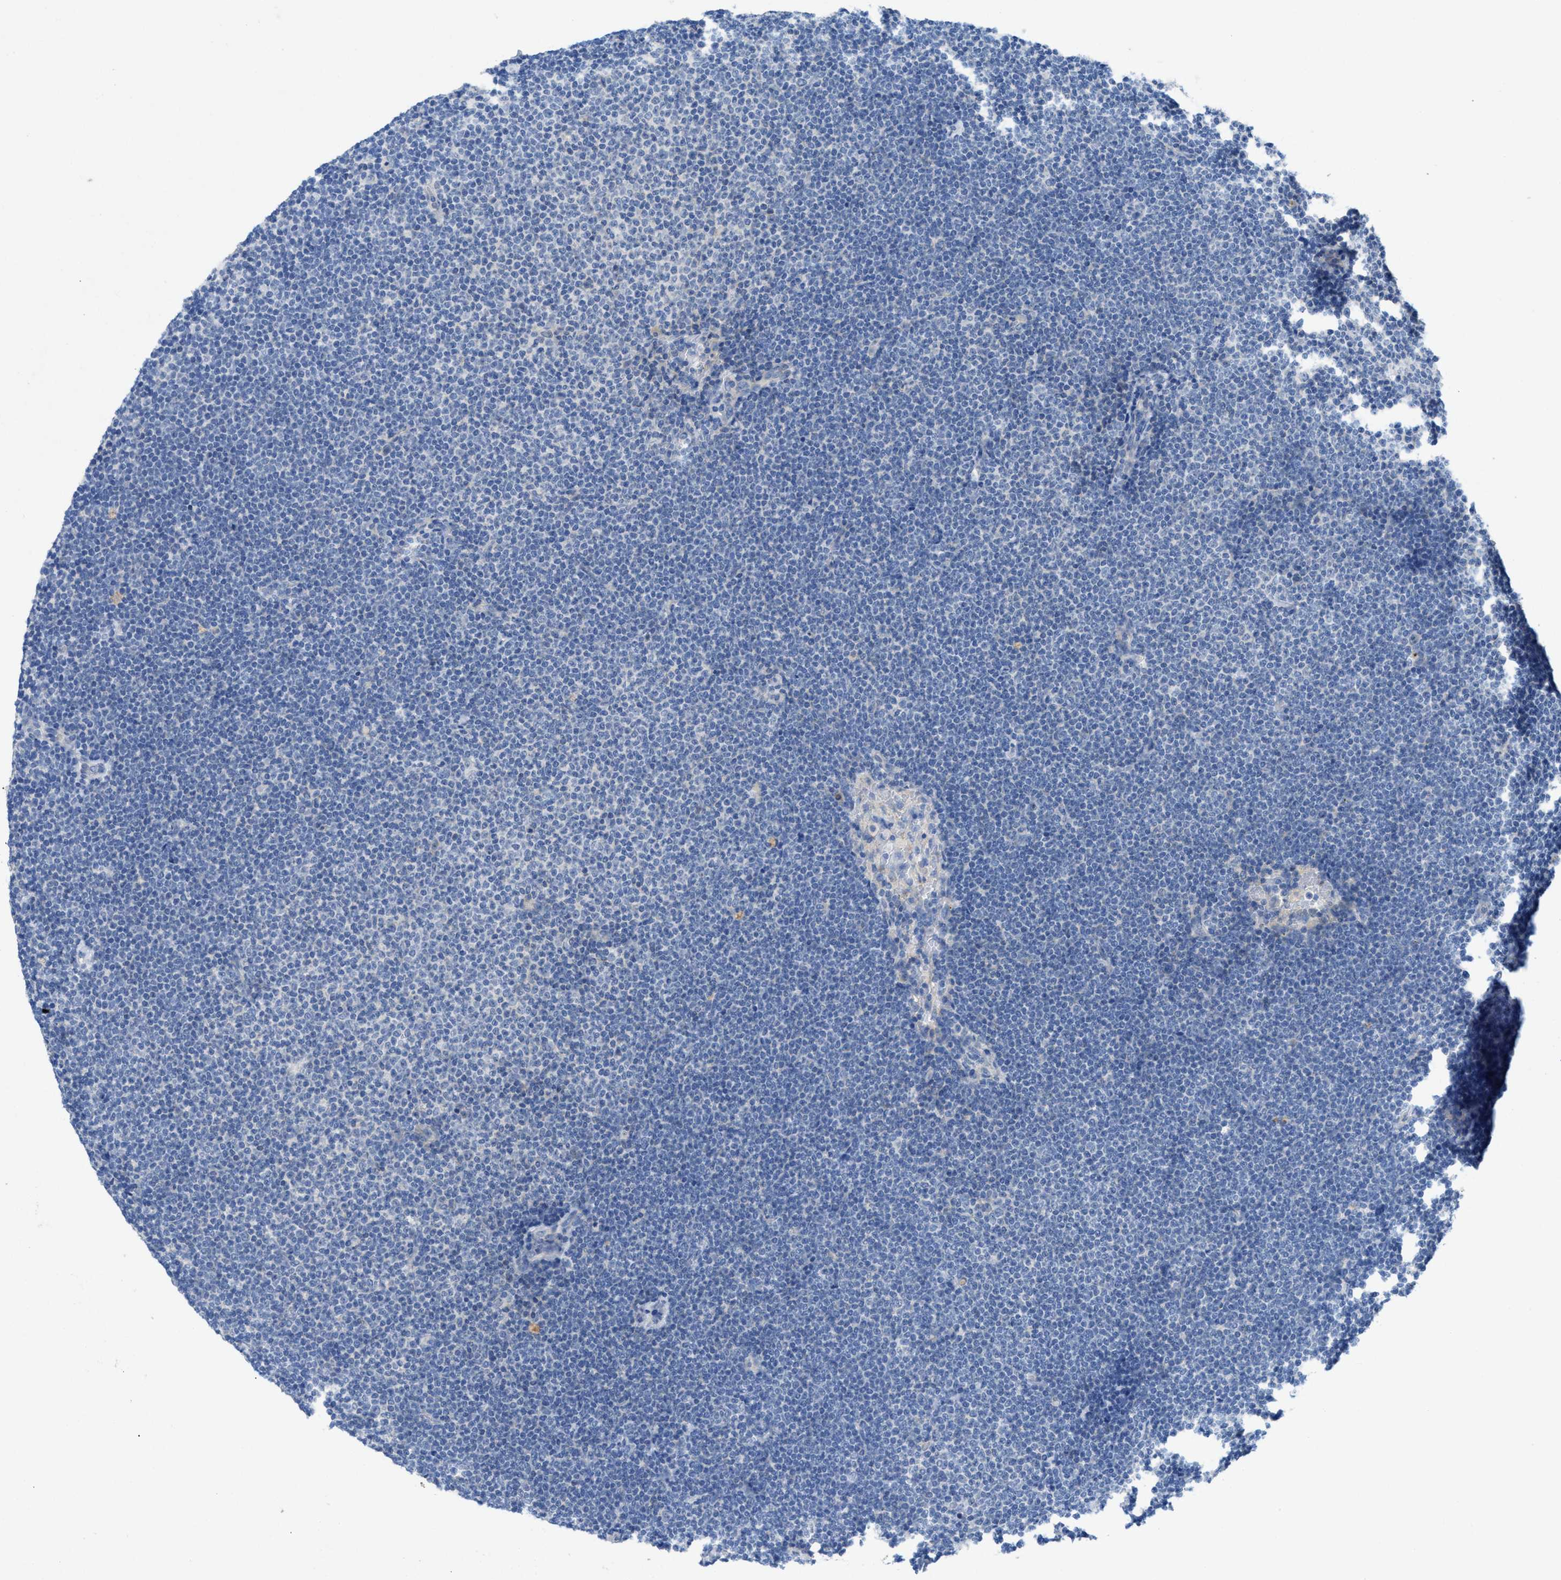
{"staining": {"intensity": "negative", "quantity": "none", "location": "none"}, "tissue": "lymphoma", "cell_type": "Tumor cells", "image_type": "cancer", "snomed": [{"axis": "morphology", "description": "Malignant lymphoma, non-Hodgkin's type, Low grade"}, {"axis": "topography", "description": "Lymph node"}], "caption": "Immunohistochemical staining of lymphoma shows no significant staining in tumor cells.", "gene": "CMTM1", "patient": {"sex": "female", "age": 53}}